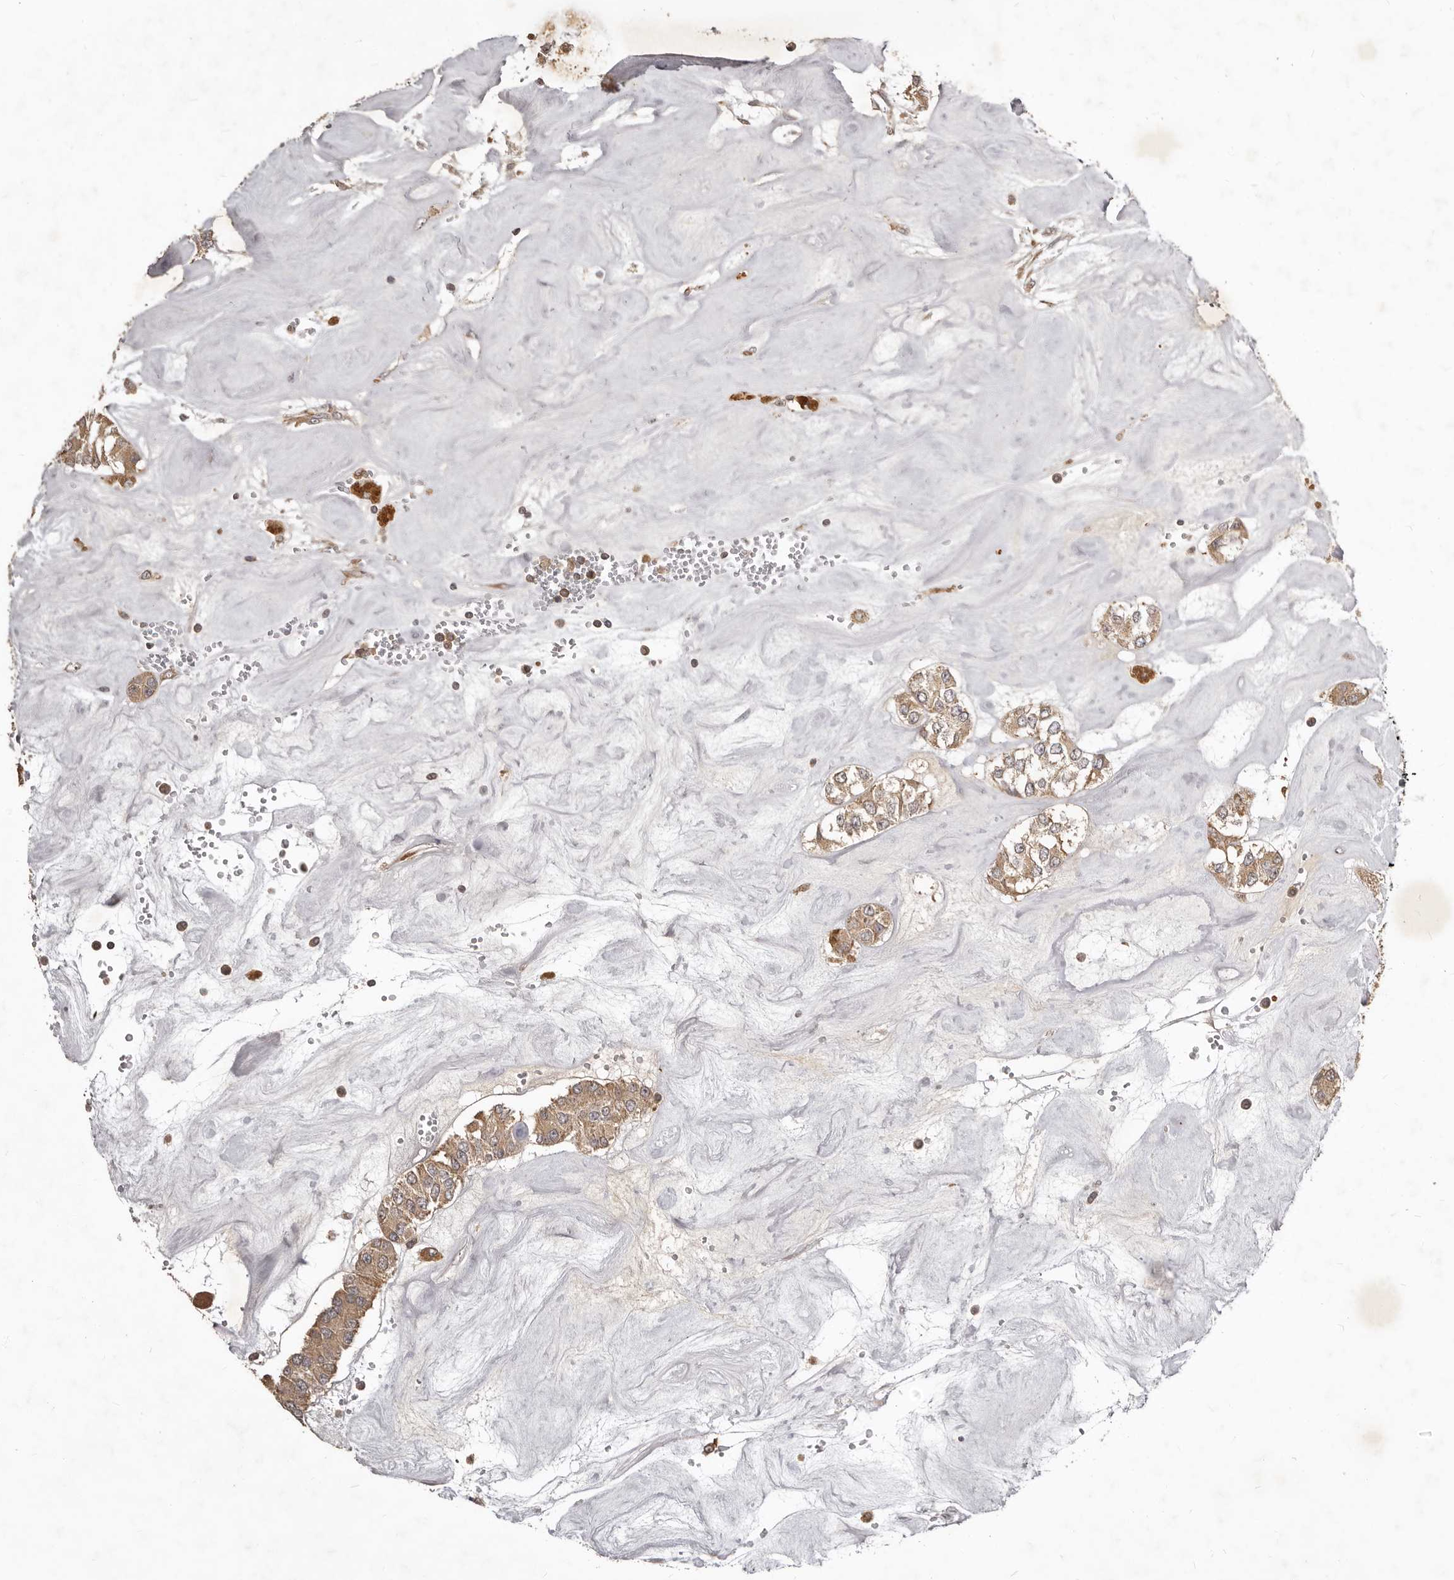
{"staining": {"intensity": "moderate", "quantity": ">75%", "location": "cytoplasmic/membranous"}, "tissue": "carcinoid", "cell_type": "Tumor cells", "image_type": "cancer", "snomed": [{"axis": "morphology", "description": "Carcinoid, malignant, NOS"}, {"axis": "topography", "description": "Pancreas"}], "caption": "Immunohistochemistry photomicrograph of neoplastic tissue: human malignant carcinoid stained using immunohistochemistry demonstrates medium levels of moderate protein expression localized specifically in the cytoplasmic/membranous of tumor cells, appearing as a cytoplasmic/membranous brown color.", "gene": "RNF187", "patient": {"sex": "male", "age": 41}}